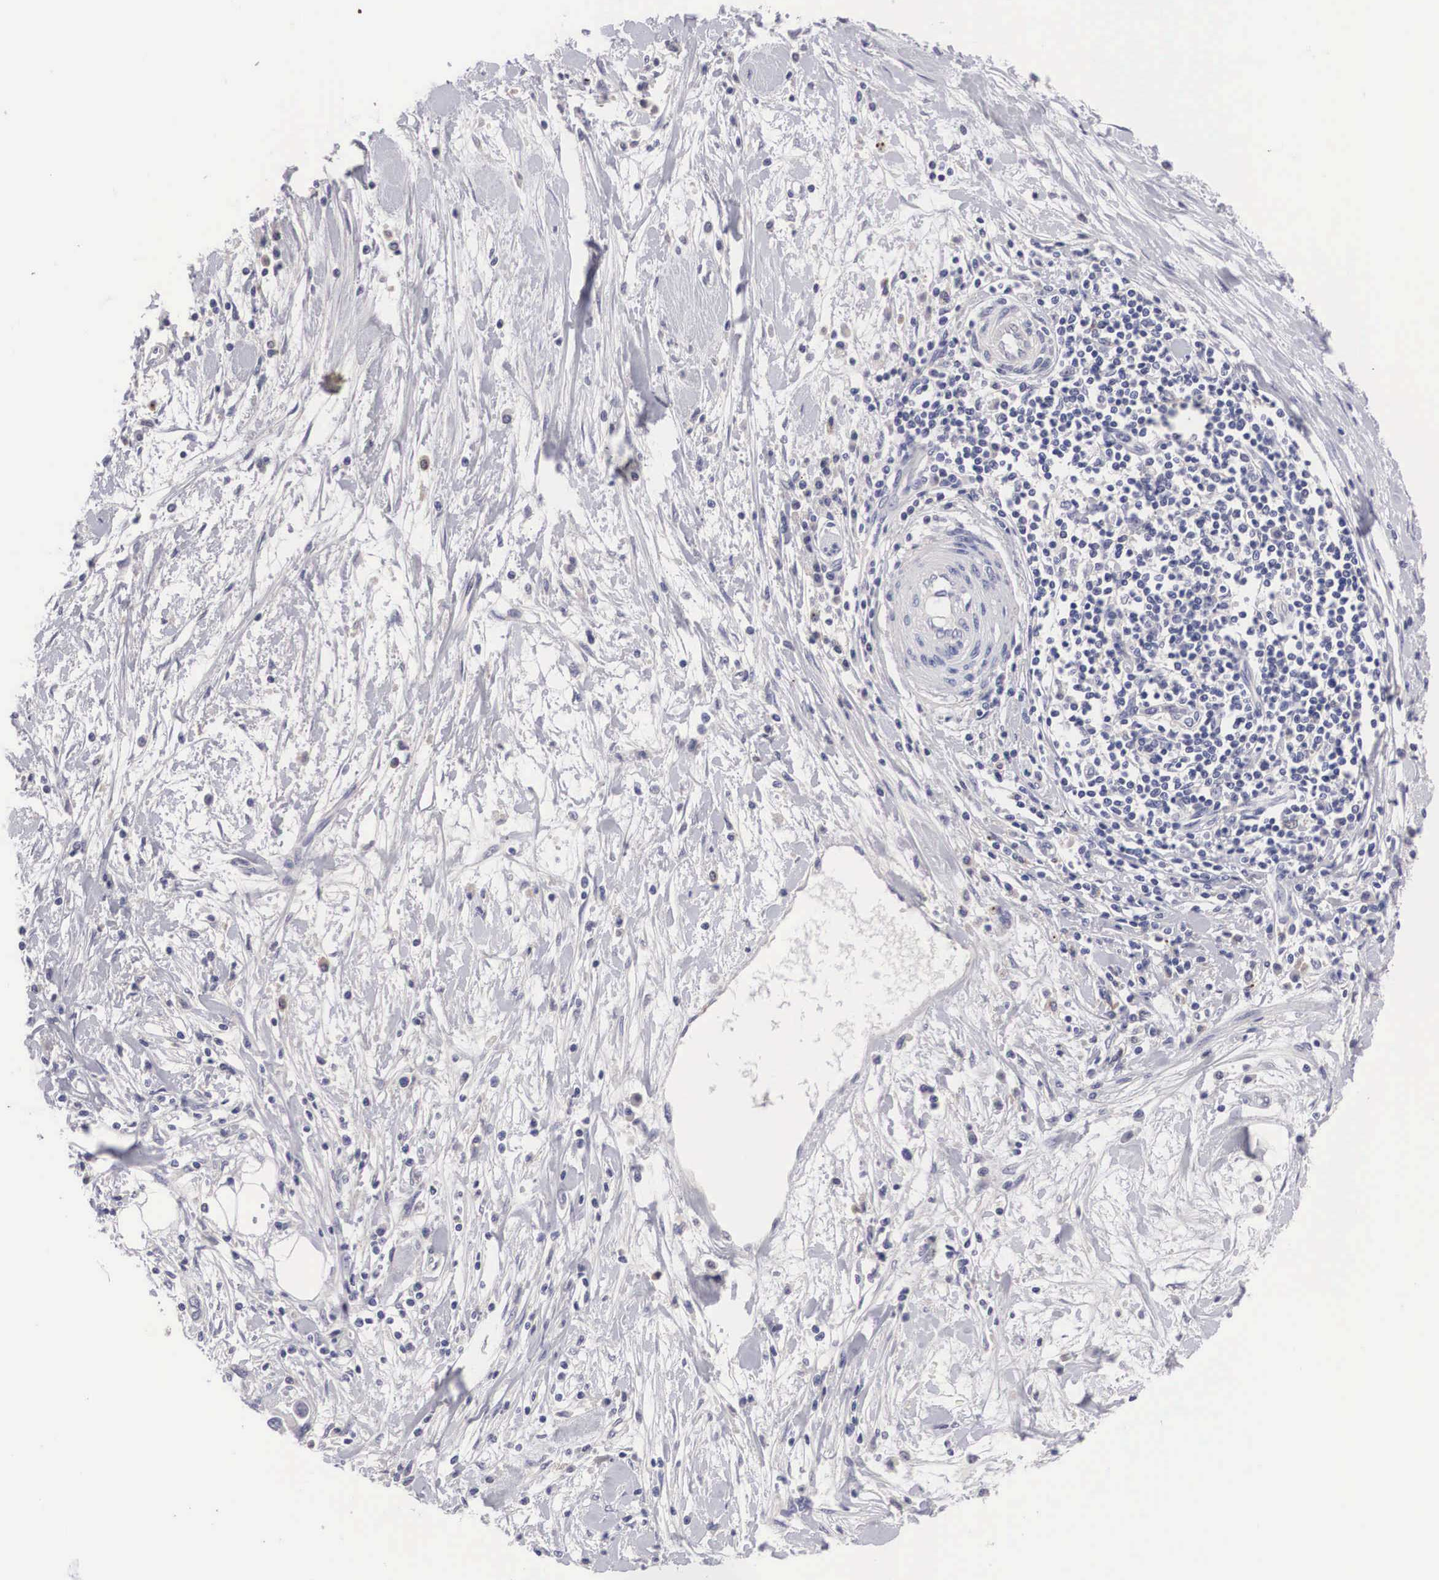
{"staining": {"intensity": "negative", "quantity": "none", "location": "none"}, "tissue": "pancreatic cancer", "cell_type": "Tumor cells", "image_type": "cancer", "snomed": [{"axis": "morphology", "description": "Adenocarcinoma, NOS"}, {"axis": "topography", "description": "Pancreas"}], "caption": "Tumor cells are negative for protein expression in human pancreatic cancer. (DAB (3,3'-diaminobenzidine) immunohistochemistry (IHC) with hematoxylin counter stain).", "gene": "ABHD4", "patient": {"sex": "female", "age": 57}}